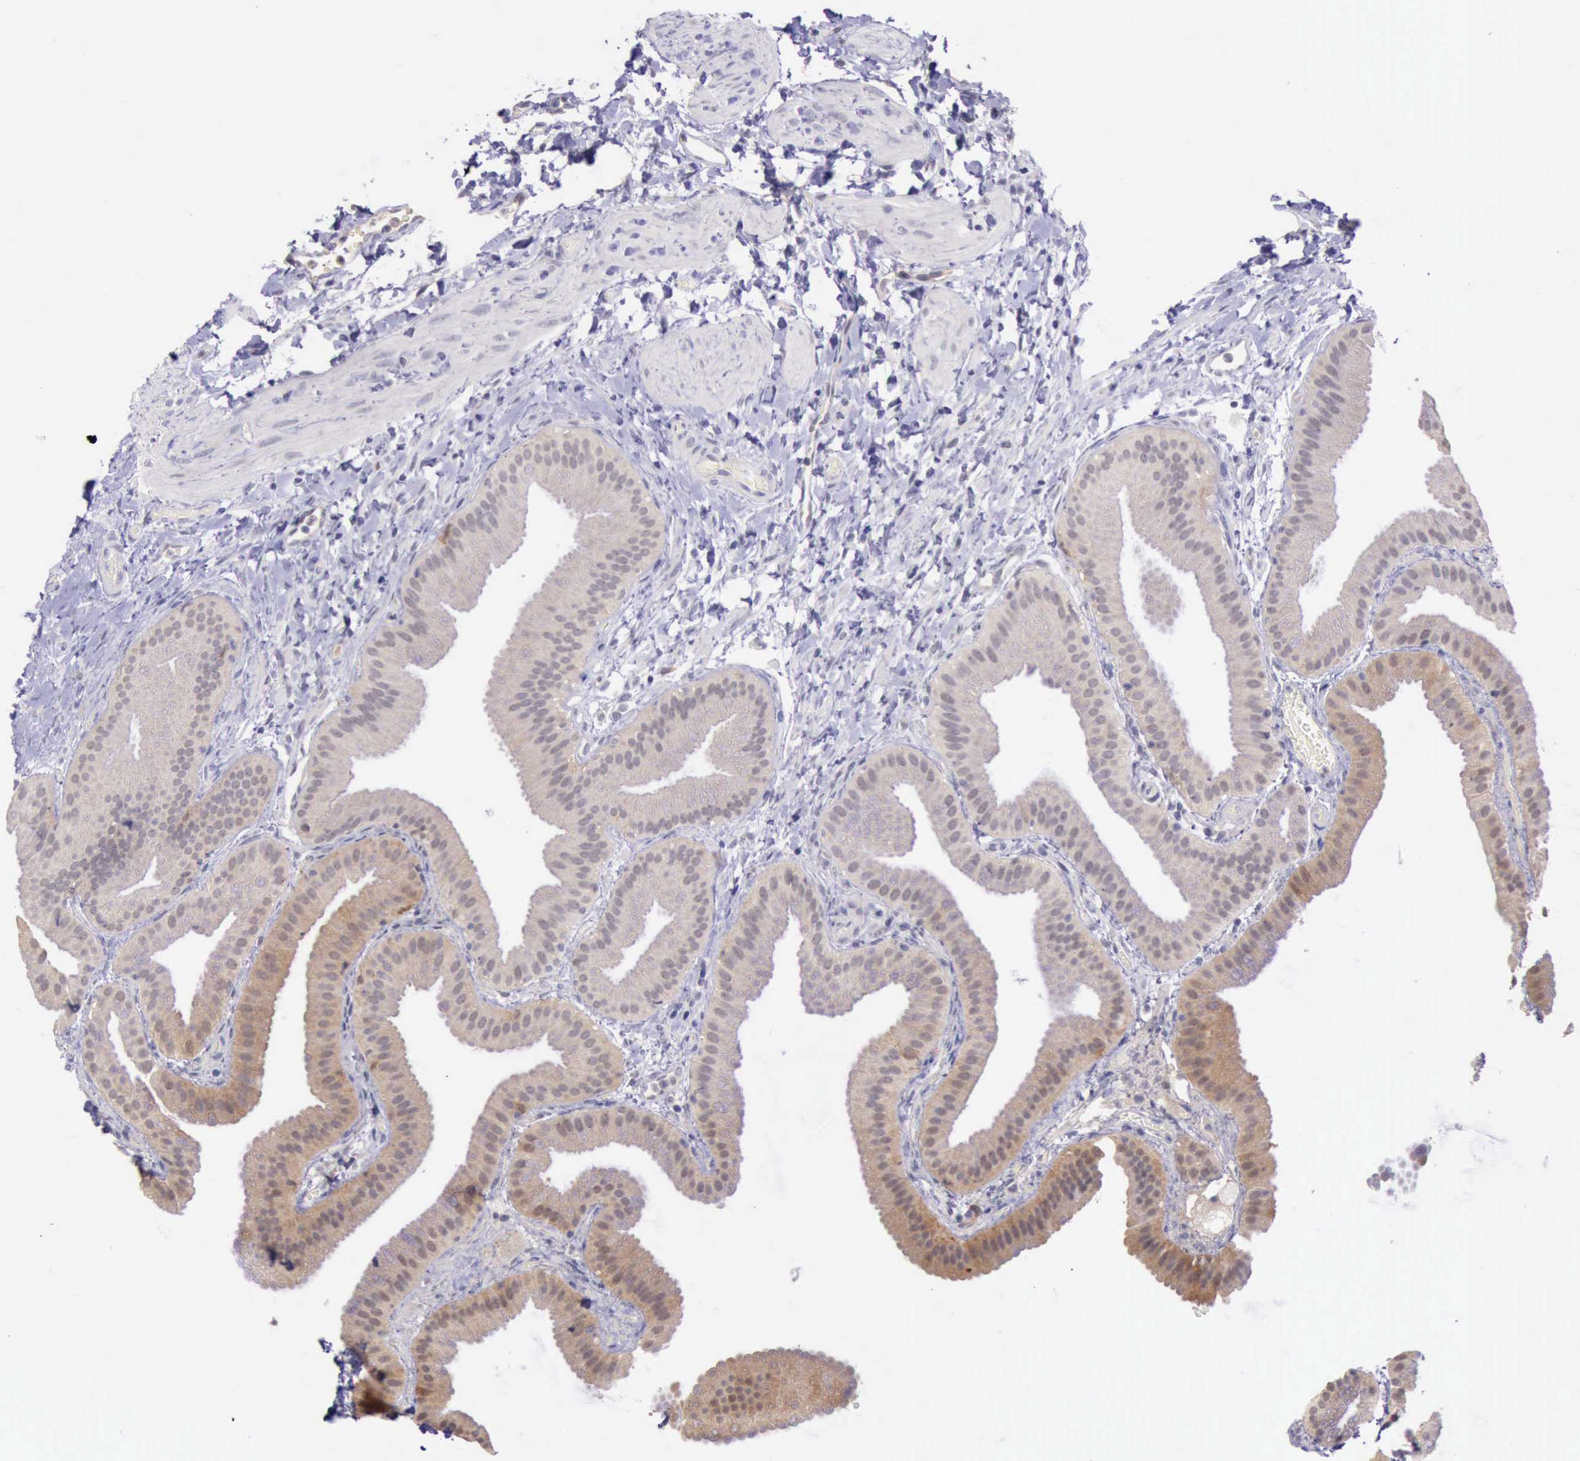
{"staining": {"intensity": "moderate", "quantity": ">75%", "location": "cytoplasmic/membranous"}, "tissue": "gallbladder", "cell_type": "Glandular cells", "image_type": "normal", "snomed": [{"axis": "morphology", "description": "Normal tissue, NOS"}, {"axis": "topography", "description": "Gallbladder"}], "caption": "An image of human gallbladder stained for a protein shows moderate cytoplasmic/membranous brown staining in glandular cells. Using DAB (3,3'-diaminobenzidine) (brown) and hematoxylin (blue) stains, captured at high magnification using brightfield microscopy.", "gene": "PLEK2", "patient": {"sex": "female", "age": 63}}